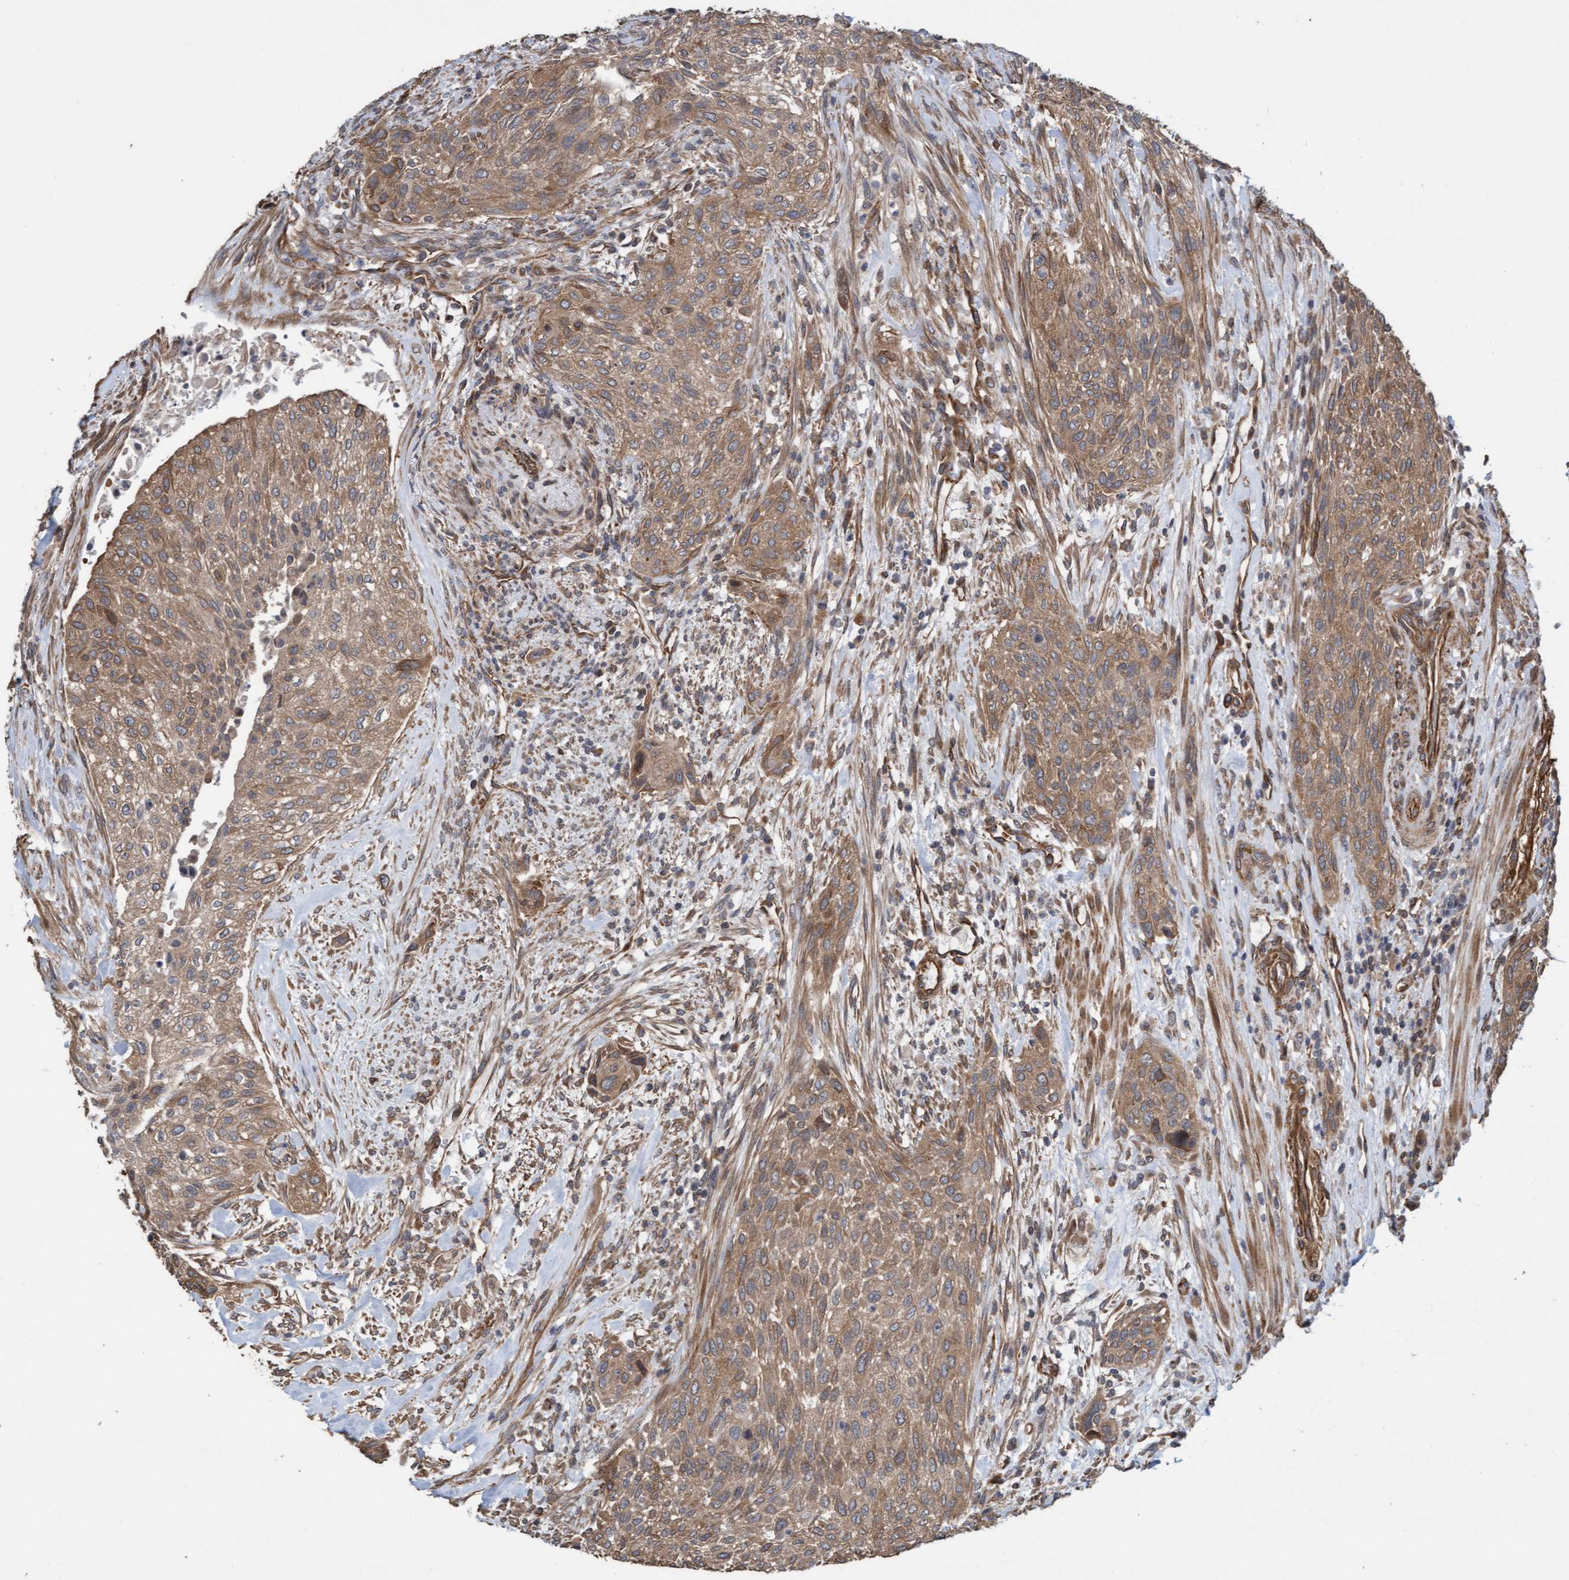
{"staining": {"intensity": "moderate", "quantity": ">75%", "location": "cytoplasmic/membranous"}, "tissue": "urothelial cancer", "cell_type": "Tumor cells", "image_type": "cancer", "snomed": [{"axis": "morphology", "description": "Urothelial carcinoma, Low grade"}, {"axis": "morphology", "description": "Urothelial carcinoma, High grade"}, {"axis": "topography", "description": "Urinary bladder"}], "caption": "High-grade urothelial carcinoma stained for a protein (brown) exhibits moderate cytoplasmic/membranous positive positivity in approximately >75% of tumor cells.", "gene": "CDC42EP4", "patient": {"sex": "male", "age": 35}}